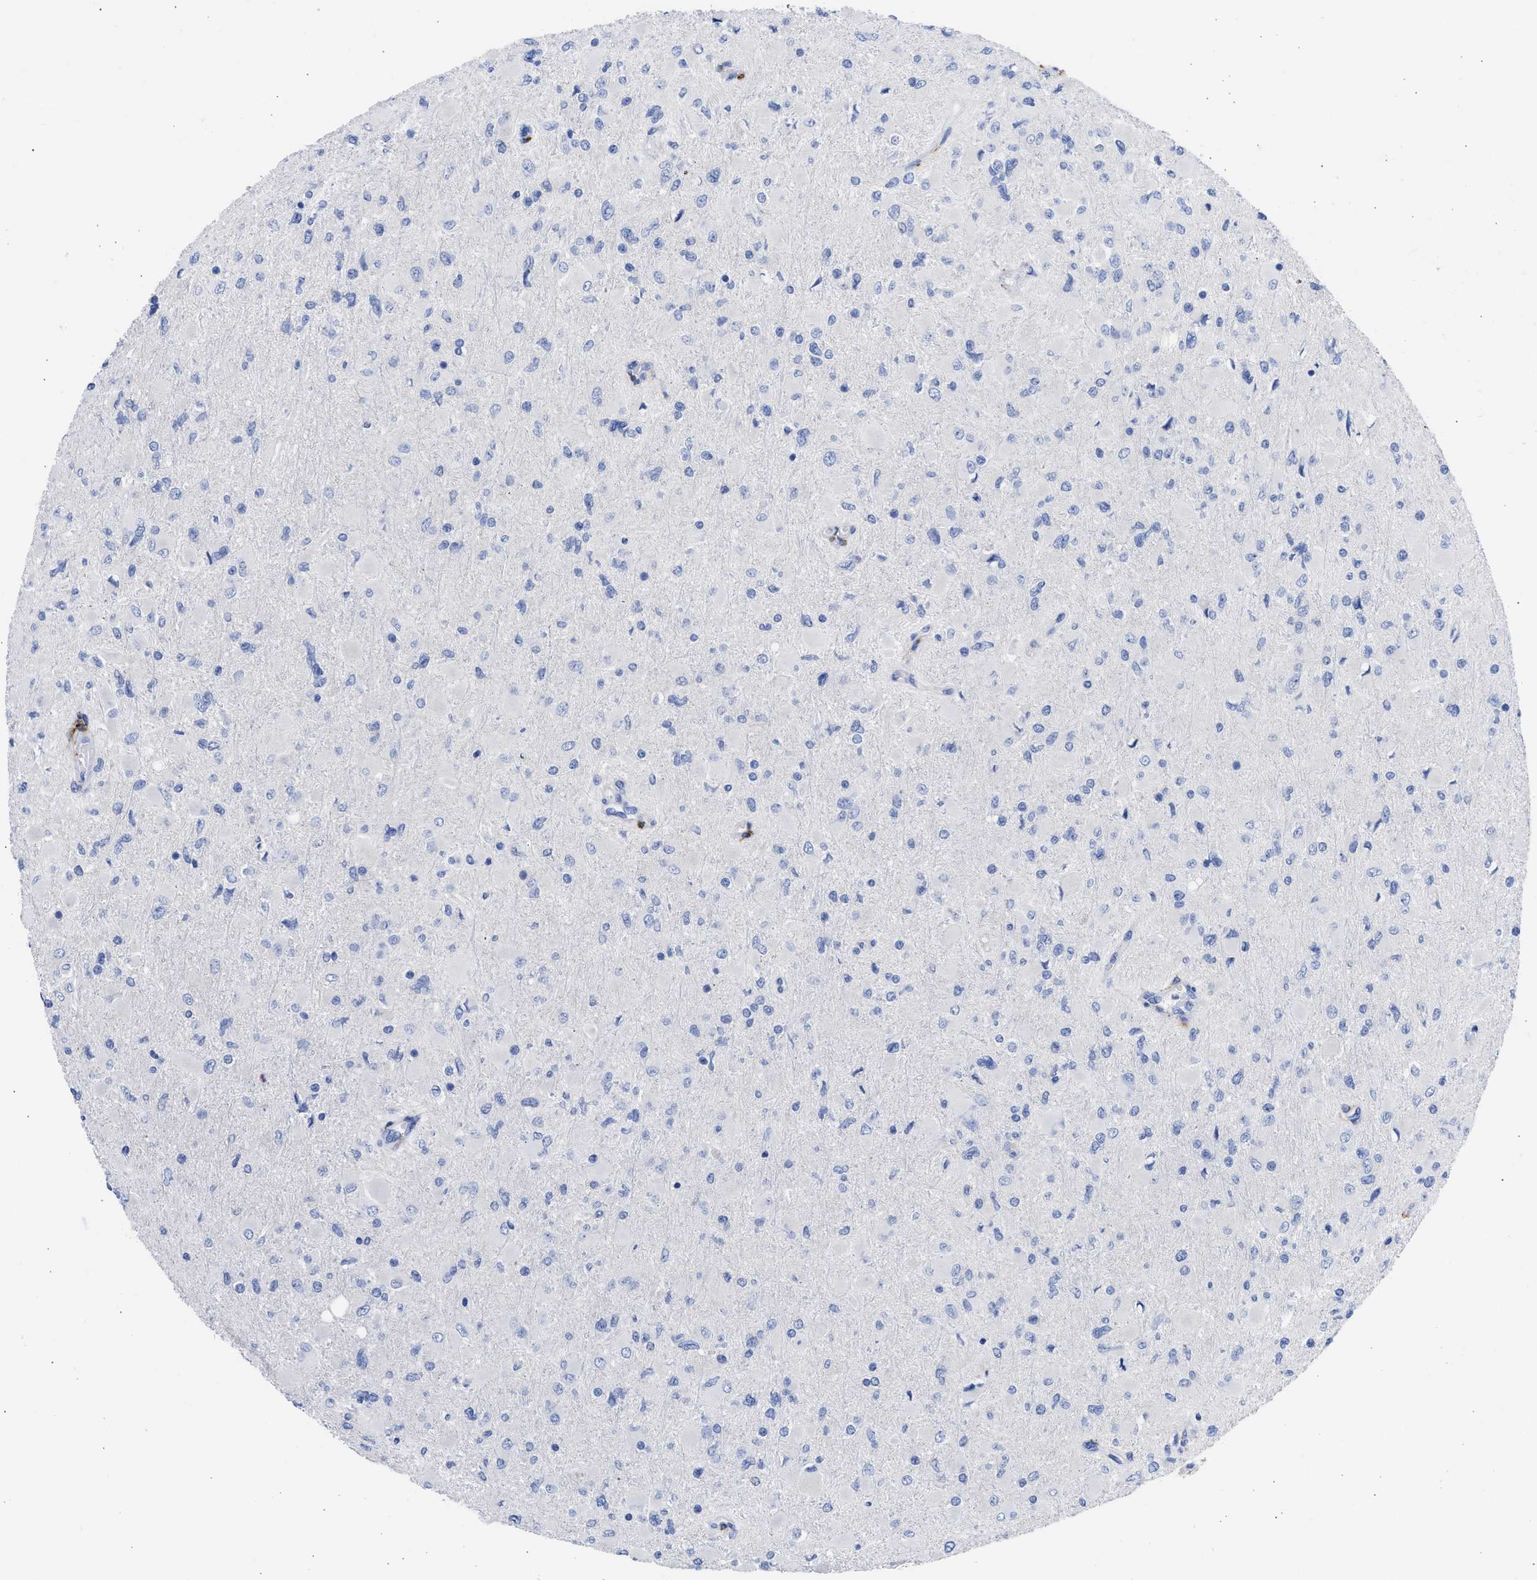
{"staining": {"intensity": "negative", "quantity": "none", "location": "none"}, "tissue": "glioma", "cell_type": "Tumor cells", "image_type": "cancer", "snomed": [{"axis": "morphology", "description": "Glioma, malignant, High grade"}, {"axis": "topography", "description": "Cerebral cortex"}], "caption": "Protein analysis of malignant glioma (high-grade) demonstrates no significant staining in tumor cells.", "gene": "RSPH1", "patient": {"sex": "female", "age": 36}}